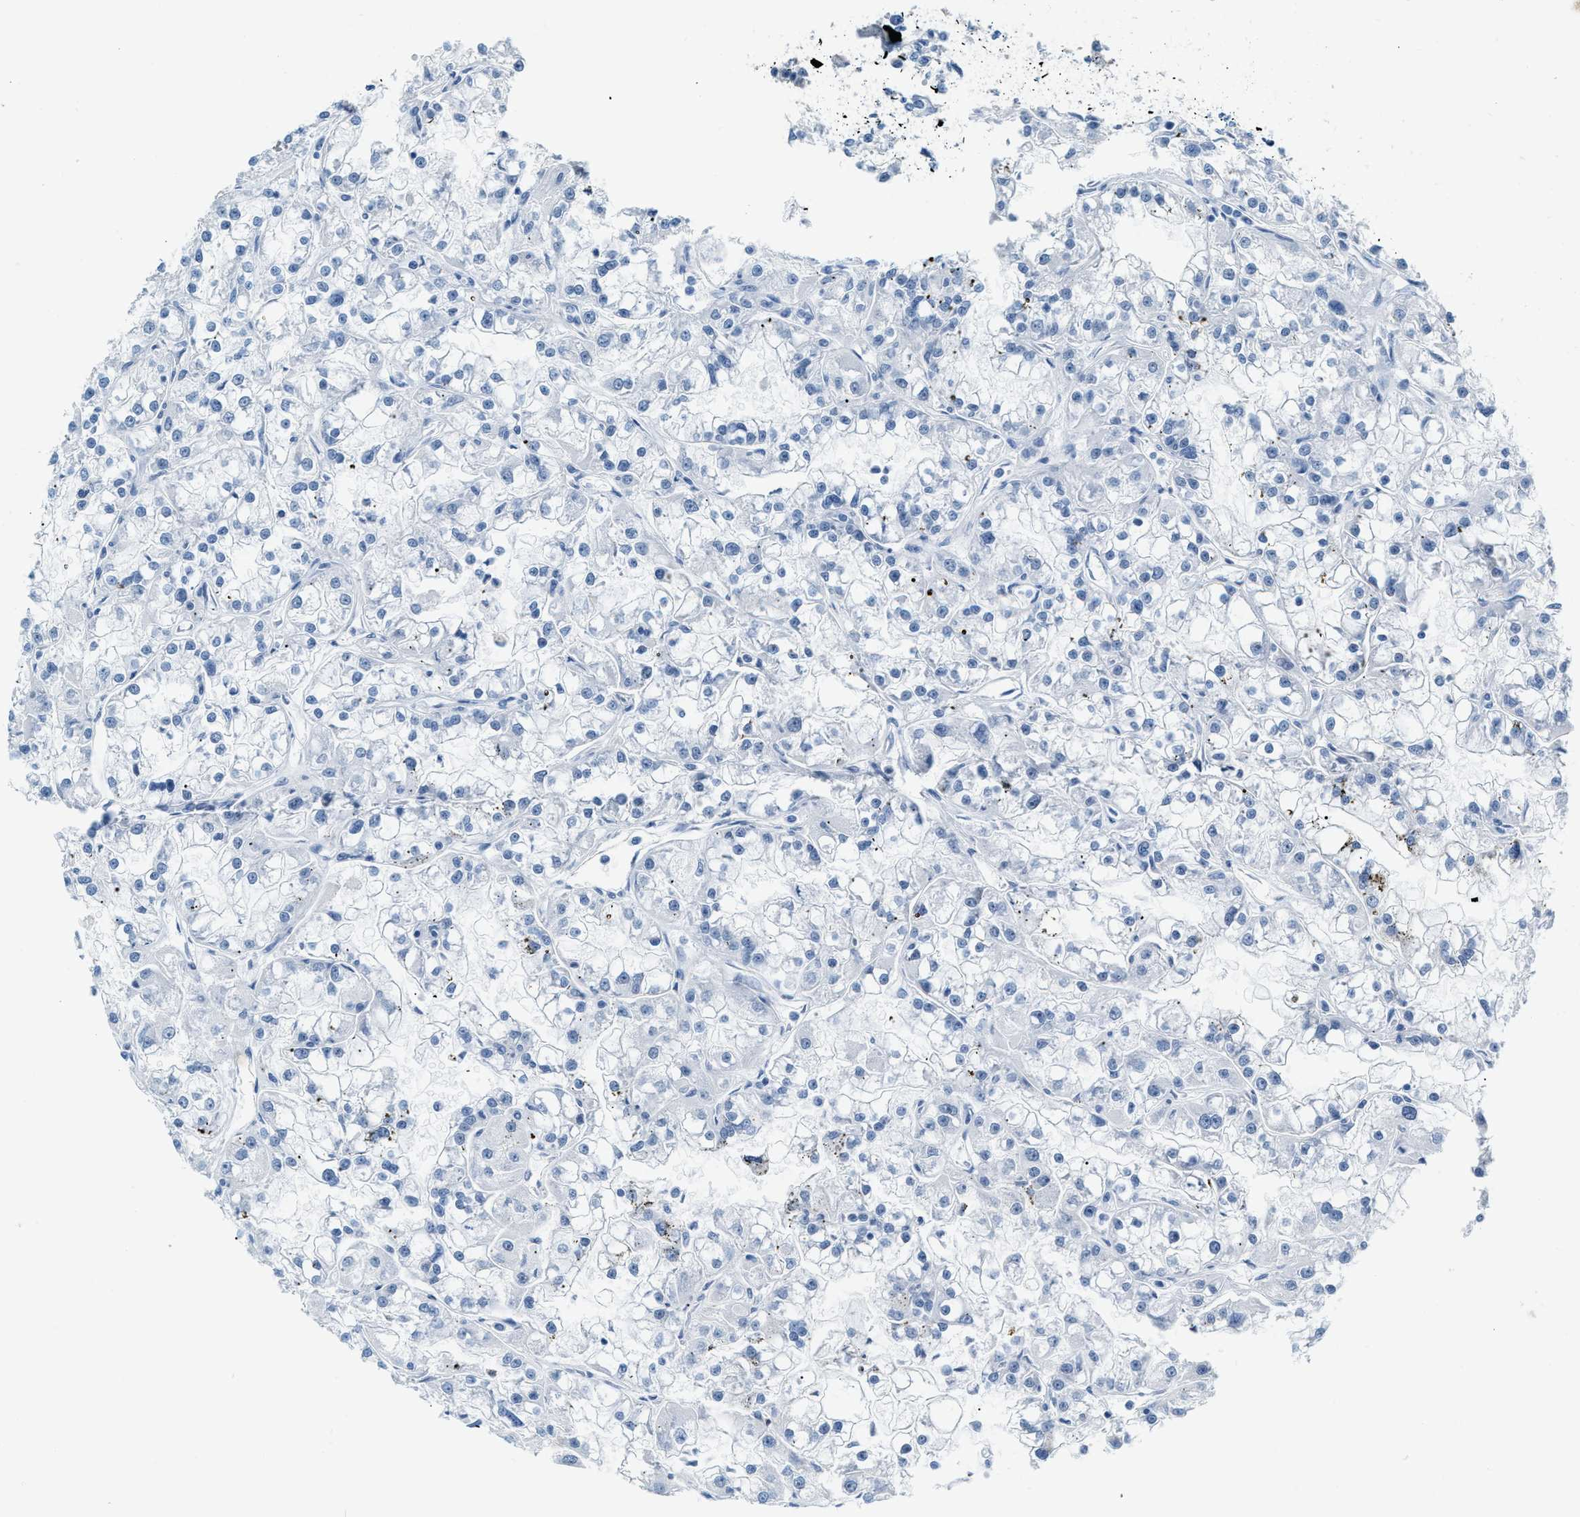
{"staining": {"intensity": "negative", "quantity": "none", "location": "none"}, "tissue": "renal cancer", "cell_type": "Tumor cells", "image_type": "cancer", "snomed": [{"axis": "morphology", "description": "Adenocarcinoma, NOS"}, {"axis": "topography", "description": "Kidney"}], "caption": "There is no significant positivity in tumor cells of renal adenocarcinoma.", "gene": "PHRF1", "patient": {"sex": "female", "age": 52}}